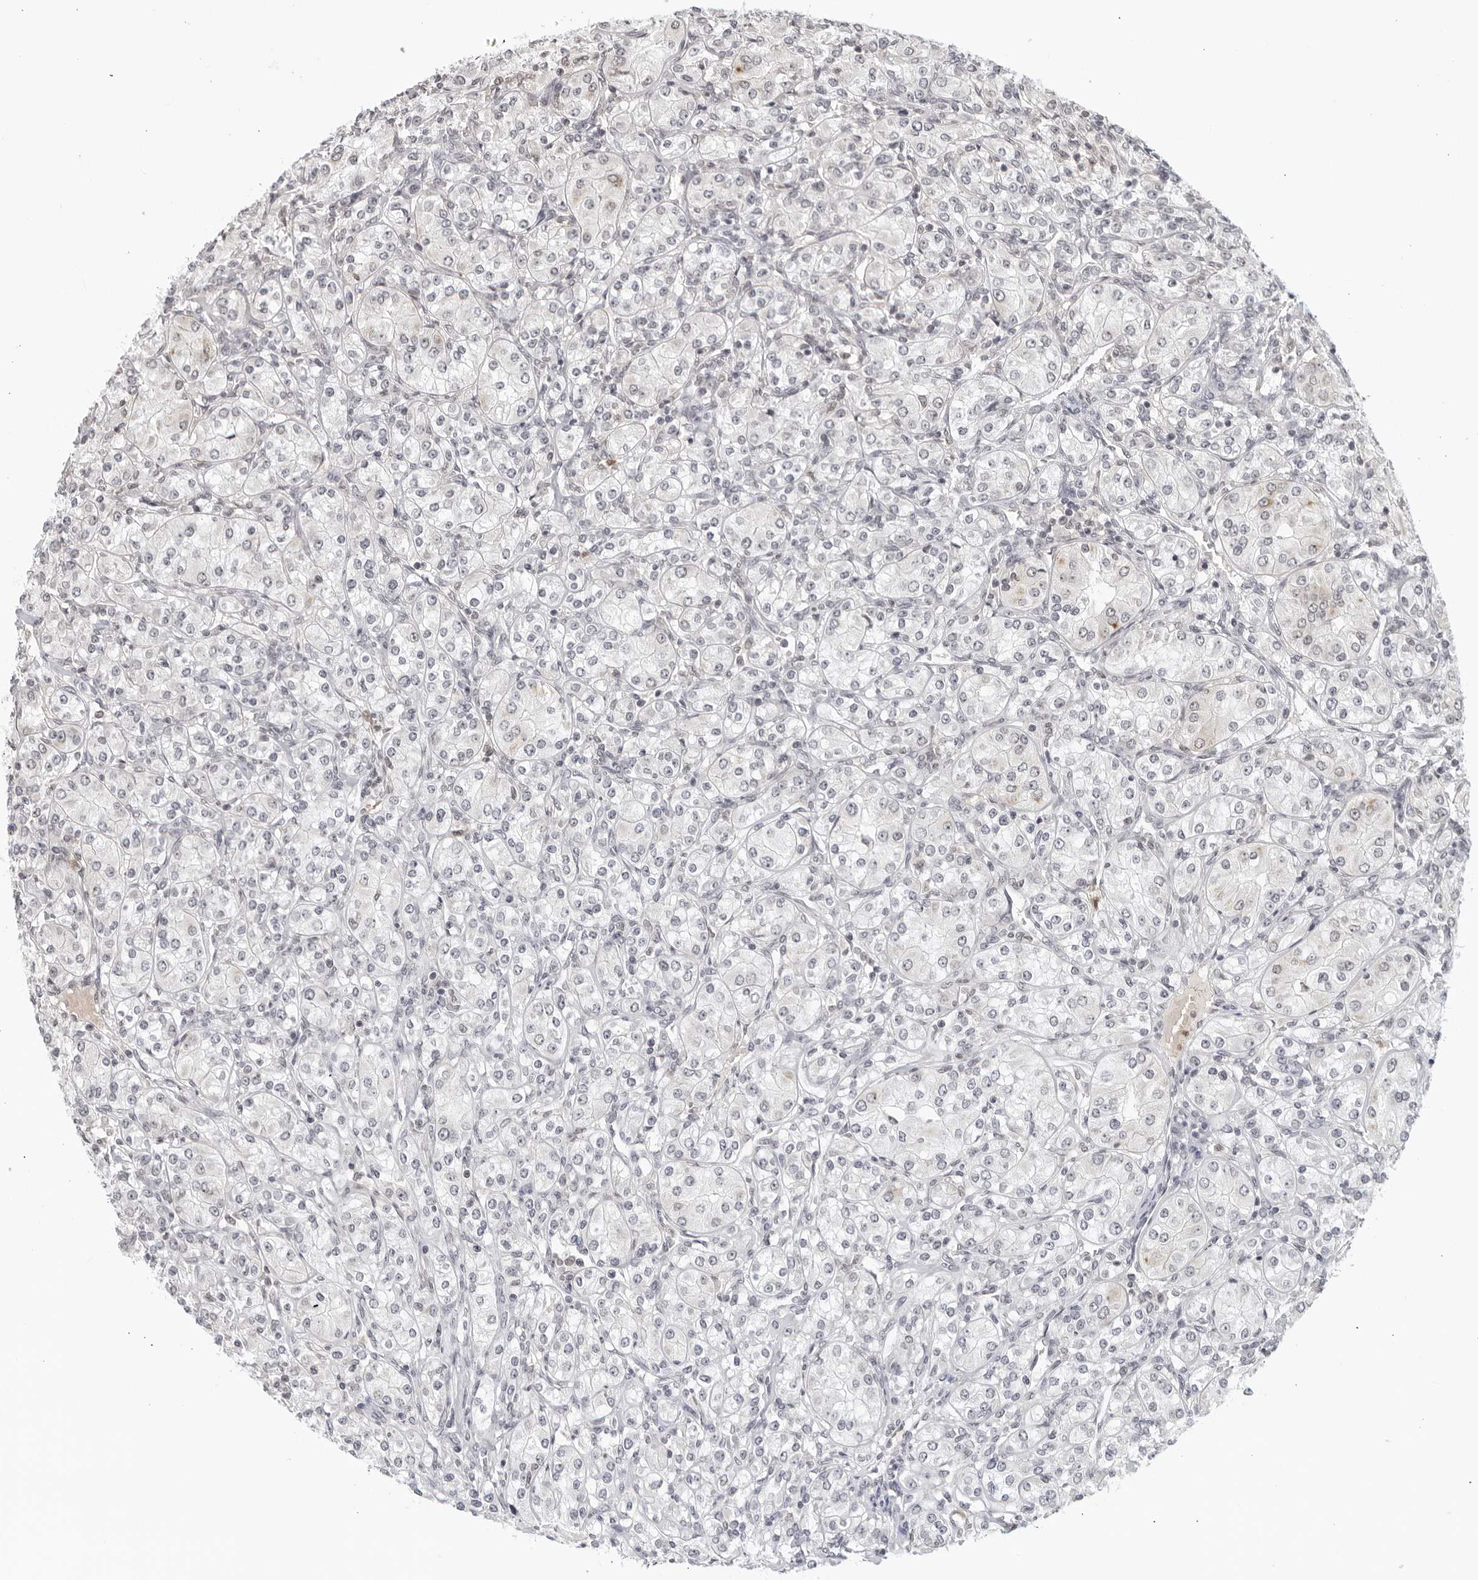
{"staining": {"intensity": "negative", "quantity": "none", "location": "none"}, "tissue": "renal cancer", "cell_type": "Tumor cells", "image_type": "cancer", "snomed": [{"axis": "morphology", "description": "Adenocarcinoma, NOS"}, {"axis": "topography", "description": "Kidney"}], "caption": "DAB immunohistochemical staining of human renal cancer (adenocarcinoma) reveals no significant expression in tumor cells.", "gene": "RAB11FIP3", "patient": {"sex": "male", "age": 77}}